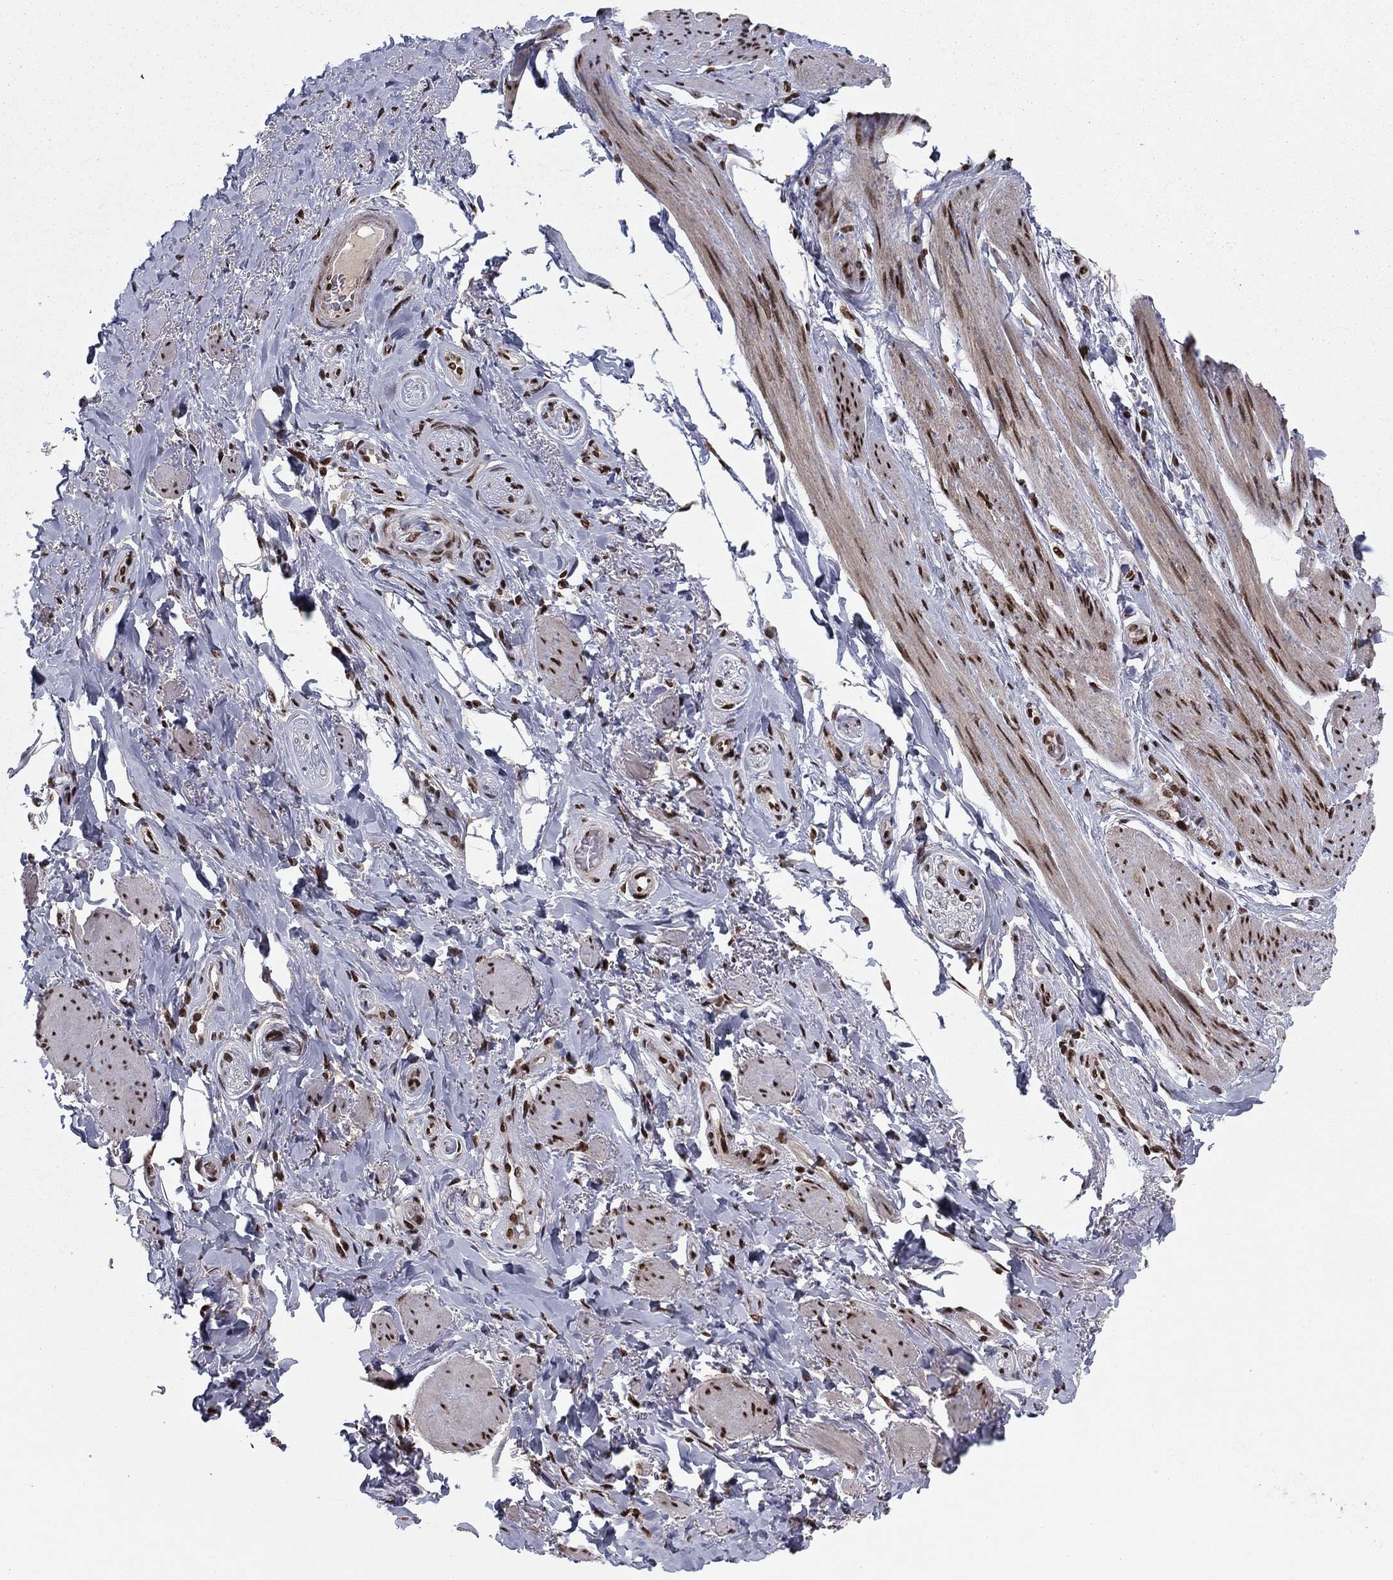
{"staining": {"intensity": "strong", "quantity": "25%-75%", "location": "nuclear"}, "tissue": "soft tissue", "cell_type": "Fibroblasts", "image_type": "normal", "snomed": [{"axis": "morphology", "description": "Normal tissue, NOS"}, {"axis": "topography", "description": "Skeletal muscle"}, {"axis": "topography", "description": "Anal"}, {"axis": "topography", "description": "Peripheral nerve tissue"}], "caption": "Immunohistochemical staining of normal human soft tissue displays strong nuclear protein expression in approximately 25%-75% of fibroblasts. Nuclei are stained in blue.", "gene": "USP54", "patient": {"sex": "male", "age": 53}}